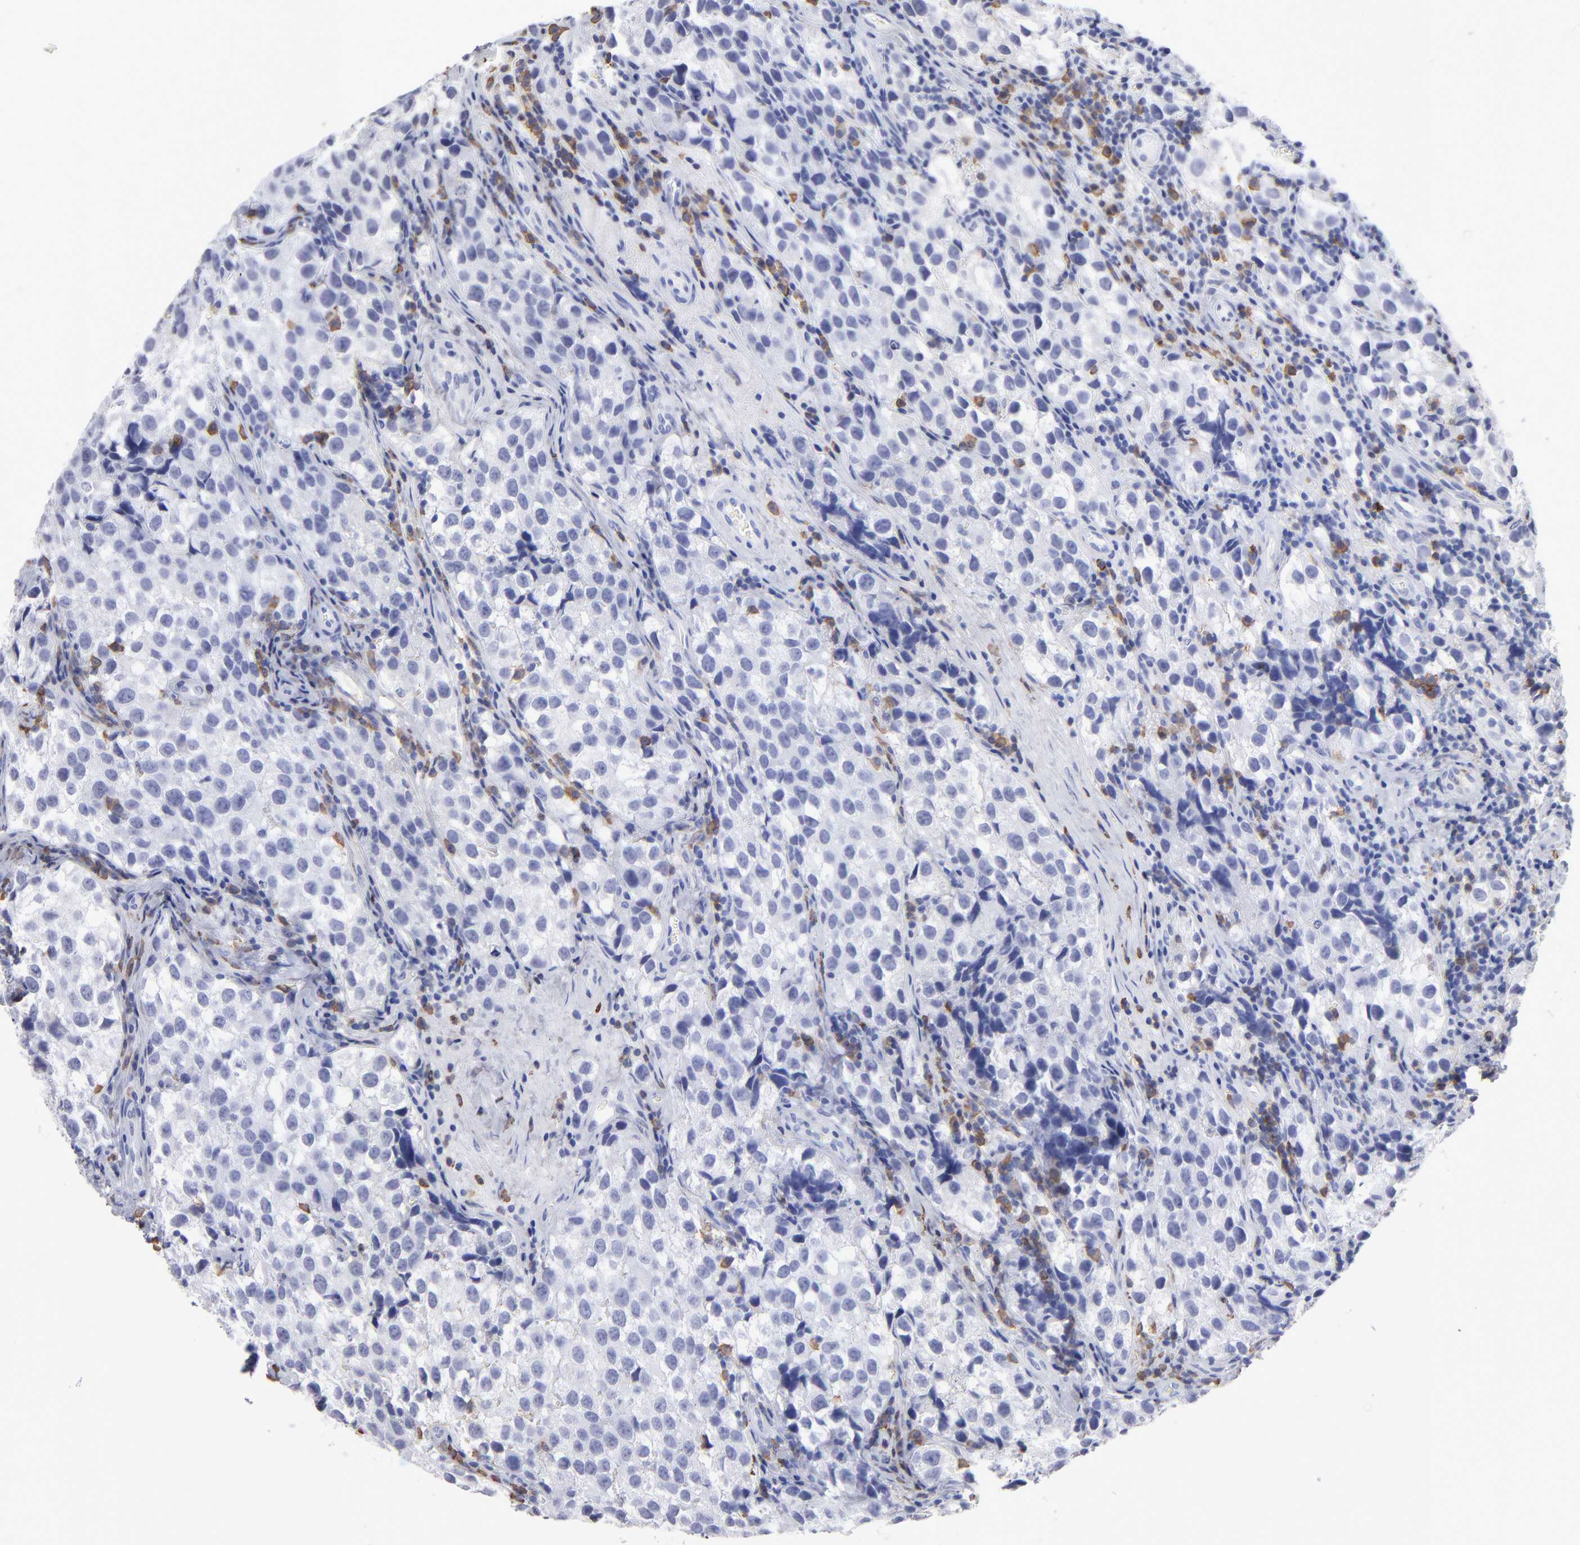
{"staining": {"intensity": "negative", "quantity": "none", "location": "none"}, "tissue": "testis cancer", "cell_type": "Tumor cells", "image_type": "cancer", "snomed": [{"axis": "morphology", "description": "Seminoma, NOS"}, {"axis": "topography", "description": "Testis"}], "caption": "IHC micrograph of neoplastic tissue: testis seminoma stained with DAB exhibits no significant protein staining in tumor cells.", "gene": "LAT2", "patient": {"sex": "male", "age": 39}}